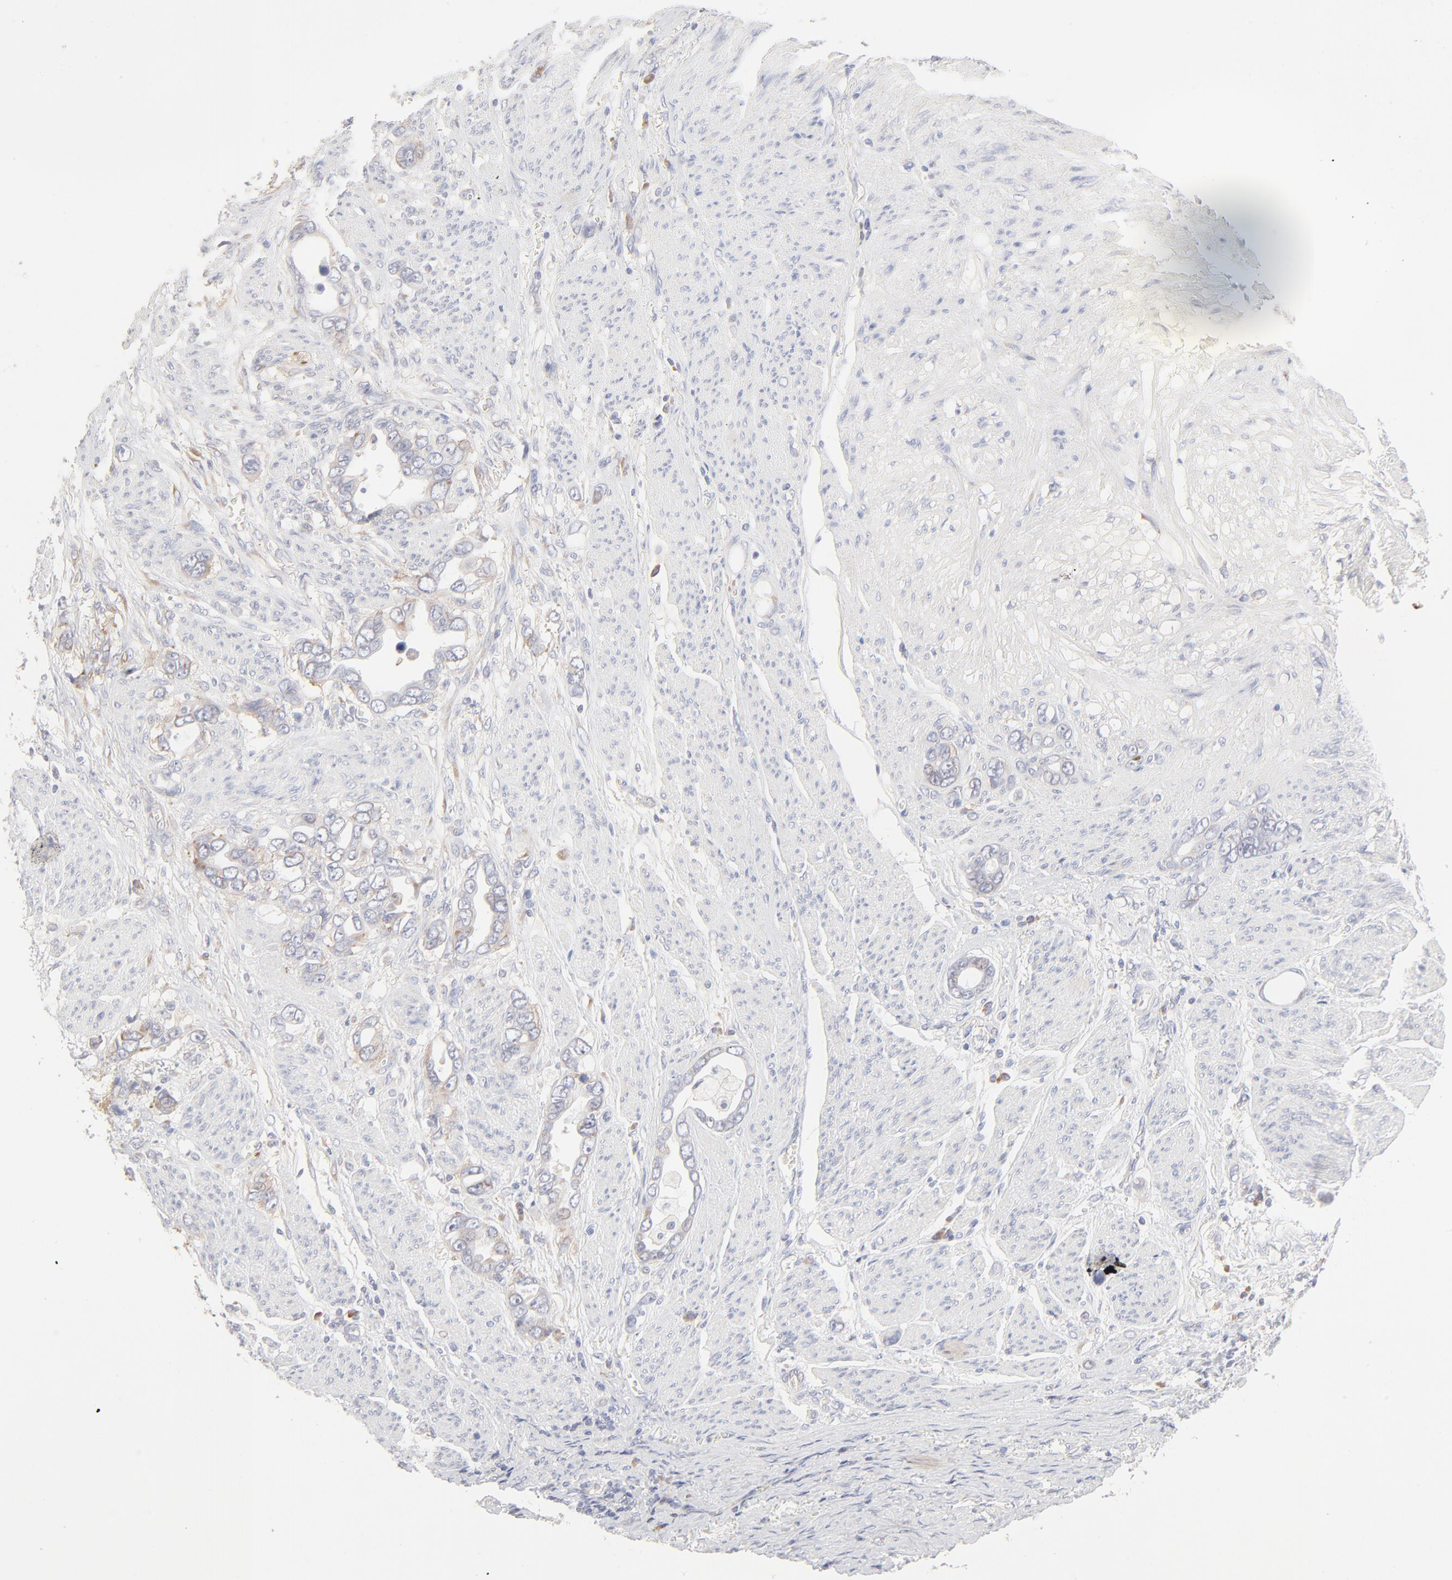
{"staining": {"intensity": "weak", "quantity": "<25%", "location": "cytoplasmic/membranous"}, "tissue": "stomach cancer", "cell_type": "Tumor cells", "image_type": "cancer", "snomed": [{"axis": "morphology", "description": "Adenocarcinoma, NOS"}, {"axis": "topography", "description": "Stomach"}], "caption": "There is no significant positivity in tumor cells of stomach cancer (adenocarcinoma).", "gene": "RPS21", "patient": {"sex": "male", "age": 78}}